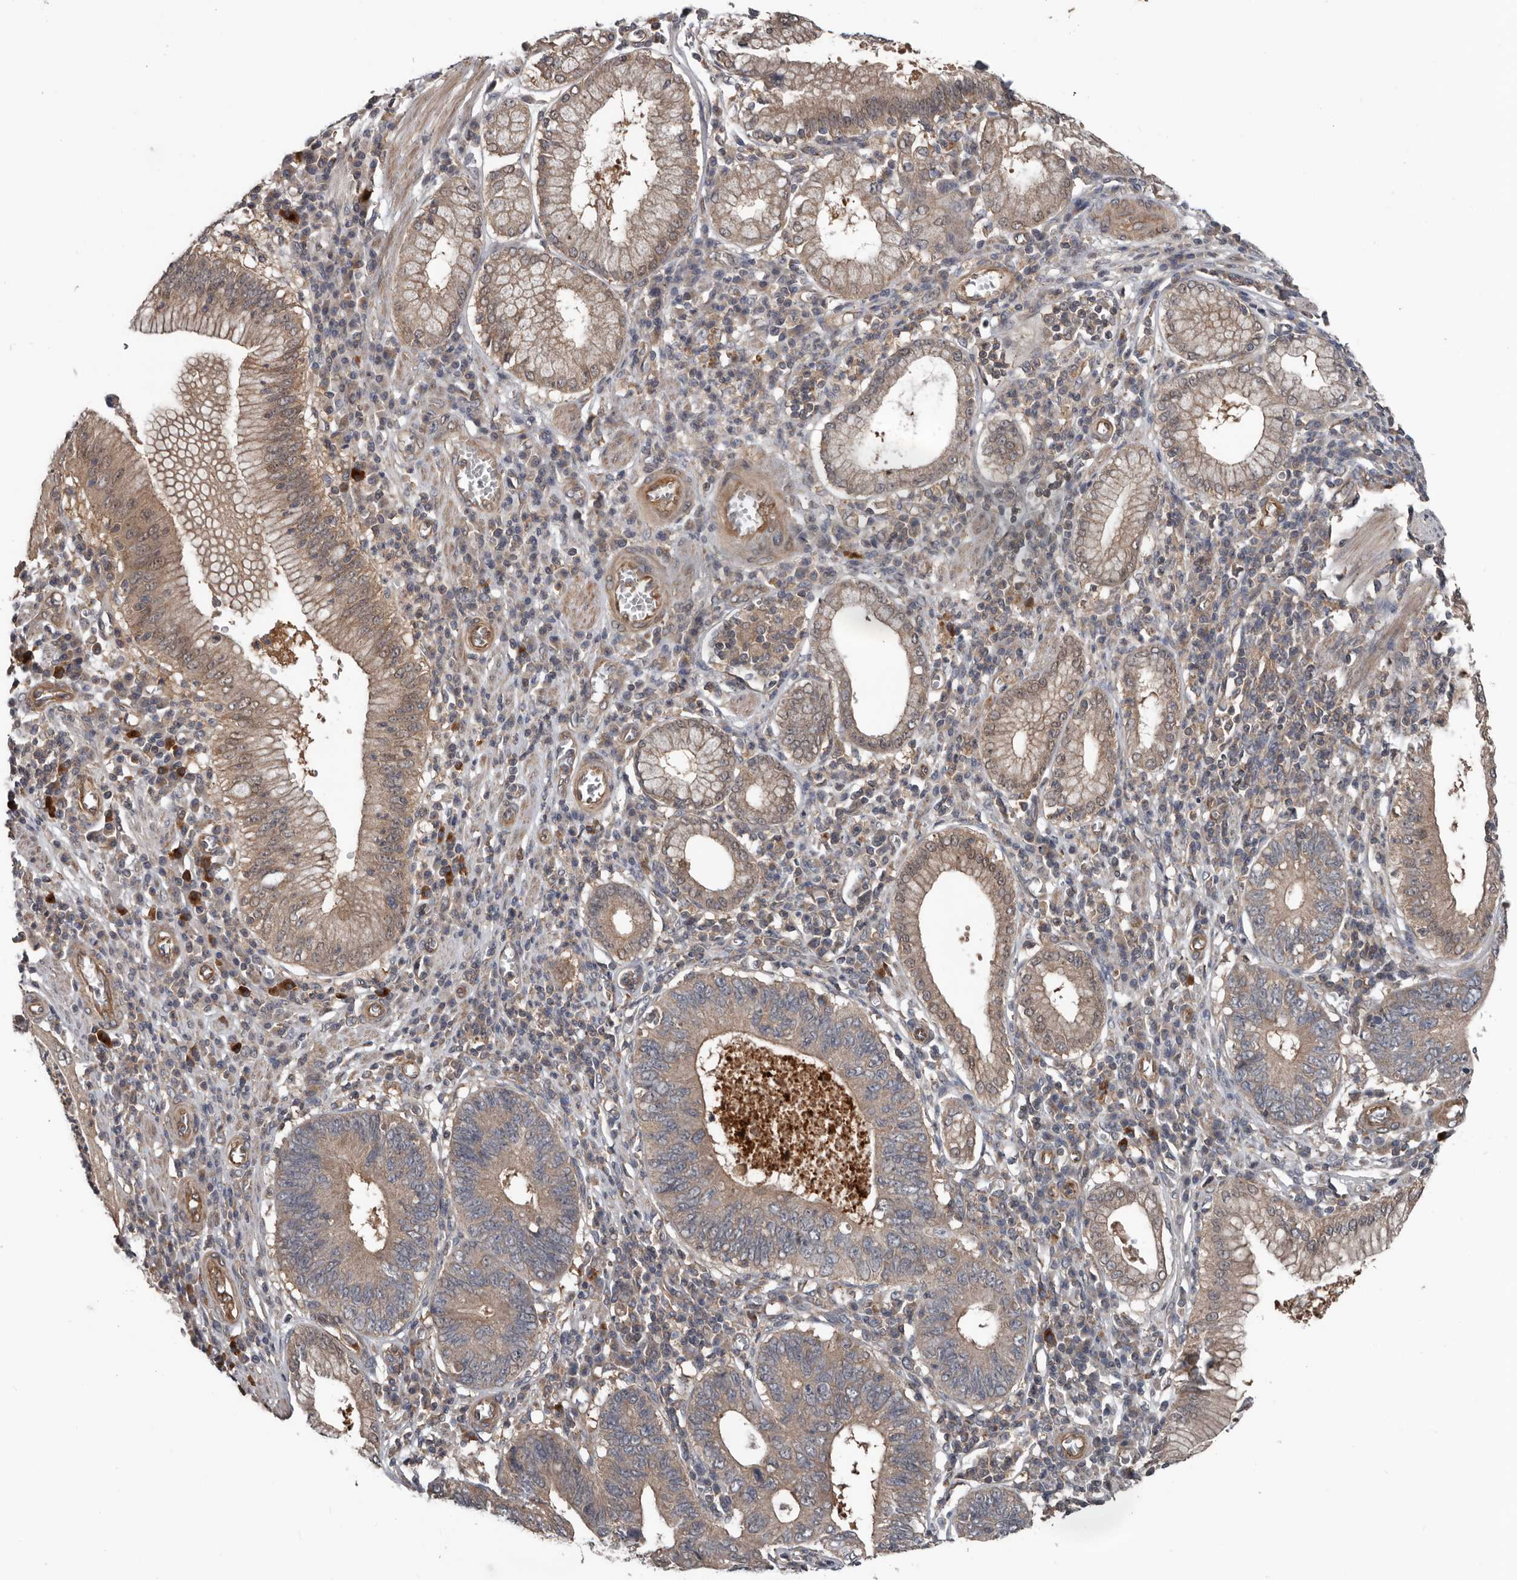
{"staining": {"intensity": "moderate", "quantity": ">75%", "location": "cytoplasmic/membranous"}, "tissue": "stomach cancer", "cell_type": "Tumor cells", "image_type": "cancer", "snomed": [{"axis": "morphology", "description": "Adenocarcinoma, NOS"}, {"axis": "topography", "description": "Stomach"}], "caption": "Tumor cells reveal medium levels of moderate cytoplasmic/membranous positivity in approximately >75% of cells in human stomach adenocarcinoma.", "gene": "DNAJB4", "patient": {"sex": "male", "age": 59}}